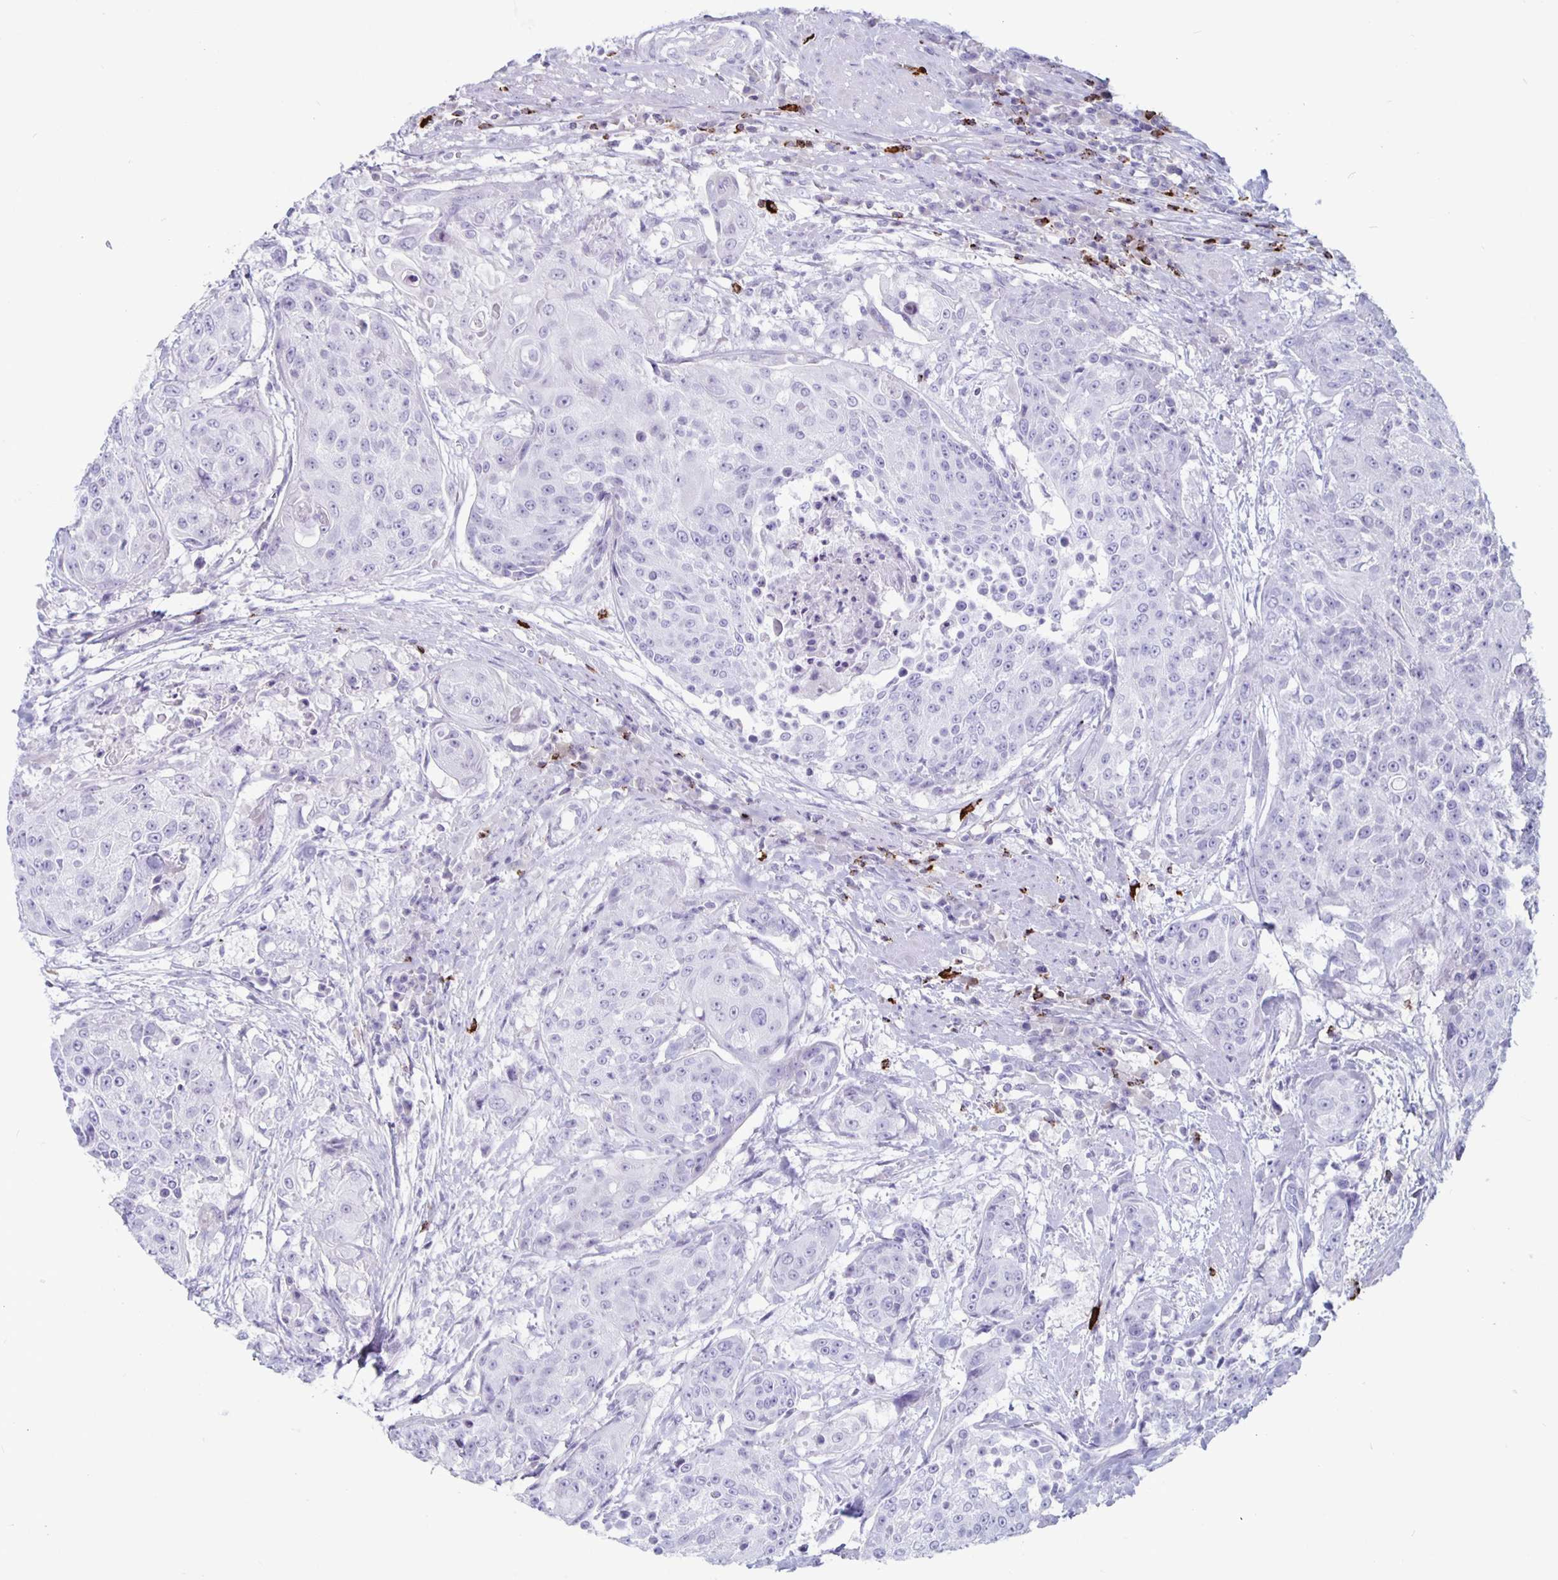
{"staining": {"intensity": "negative", "quantity": "none", "location": "none"}, "tissue": "urothelial cancer", "cell_type": "Tumor cells", "image_type": "cancer", "snomed": [{"axis": "morphology", "description": "Urothelial carcinoma, High grade"}, {"axis": "topography", "description": "Urinary bladder"}], "caption": "Image shows no significant protein staining in tumor cells of urothelial cancer.", "gene": "GZMK", "patient": {"sex": "female", "age": 63}}